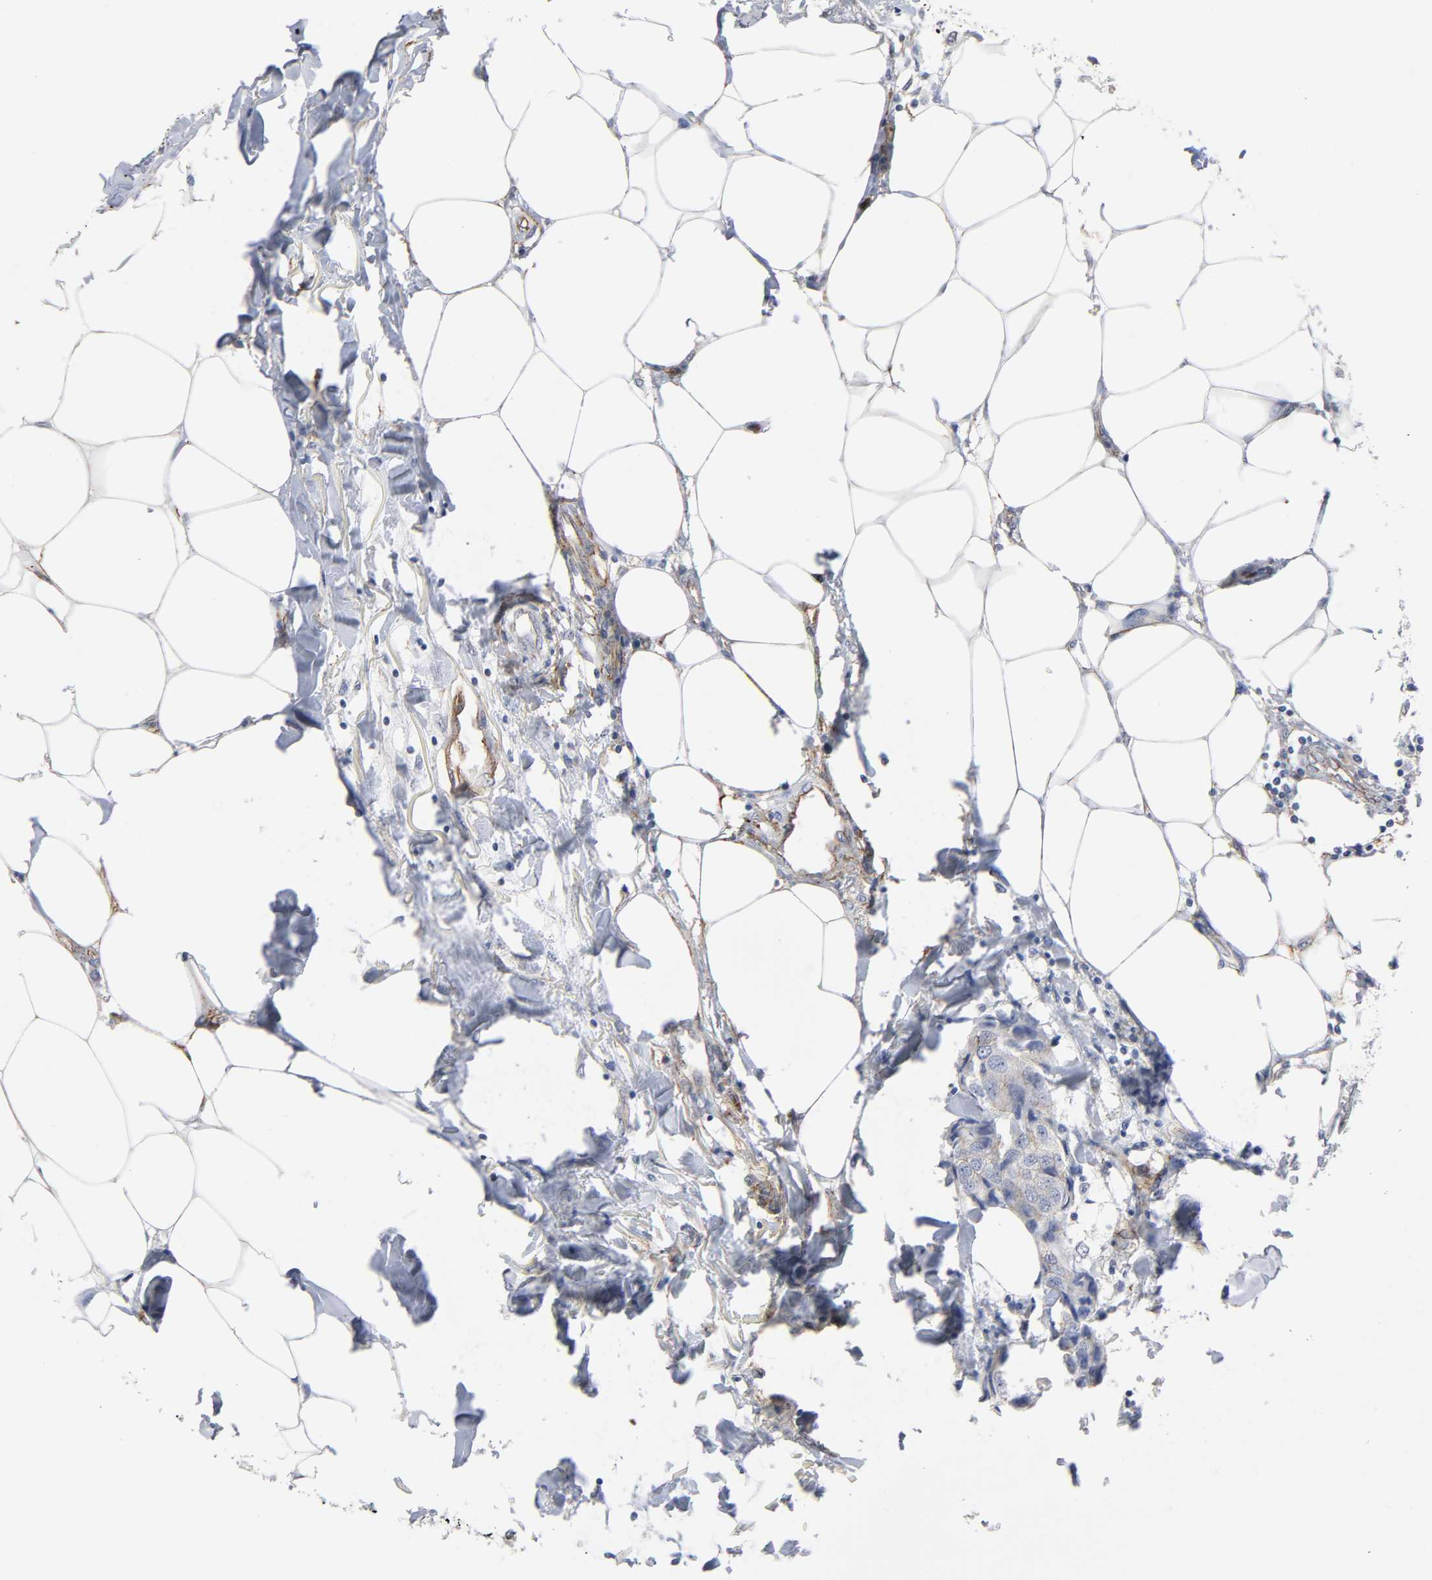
{"staining": {"intensity": "negative", "quantity": "none", "location": "none"}, "tissue": "breast cancer", "cell_type": "Tumor cells", "image_type": "cancer", "snomed": [{"axis": "morphology", "description": "Duct carcinoma"}, {"axis": "topography", "description": "Breast"}], "caption": "Breast invasive ductal carcinoma was stained to show a protein in brown. There is no significant expression in tumor cells. The staining is performed using DAB brown chromogen with nuclei counter-stained in using hematoxylin.", "gene": "SPTAN1", "patient": {"sex": "female", "age": 80}}